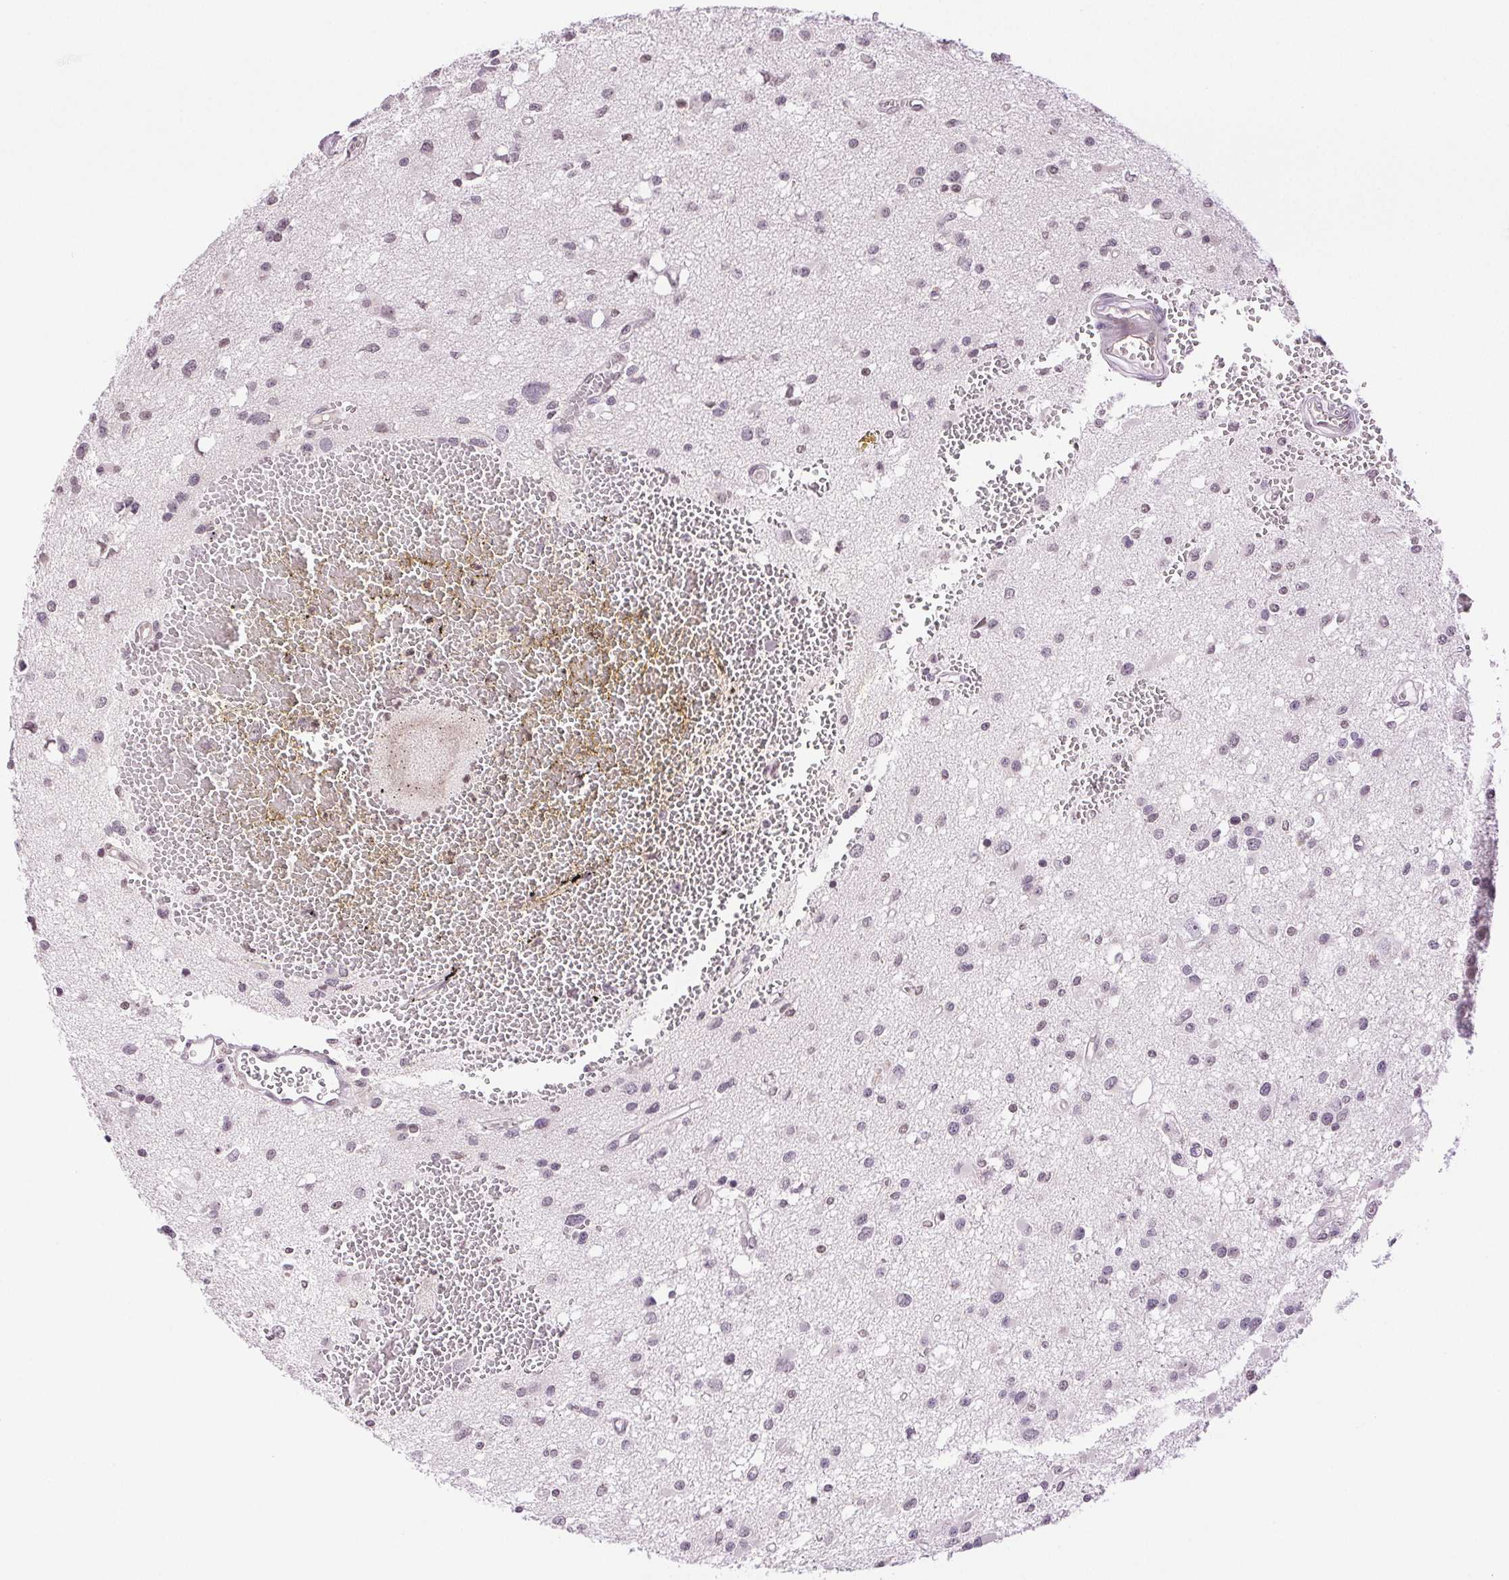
{"staining": {"intensity": "negative", "quantity": "none", "location": "none"}, "tissue": "glioma", "cell_type": "Tumor cells", "image_type": "cancer", "snomed": [{"axis": "morphology", "description": "Glioma, malignant, High grade"}, {"axis": "topography", "description": "Brain"}], "caption": "This is a photomicrograph of immunohistochemistry staining of glioma, which shows no expression in tumor cells.", "gene": "TNNT3", "patient": {"sex": "male", "age": 54}}